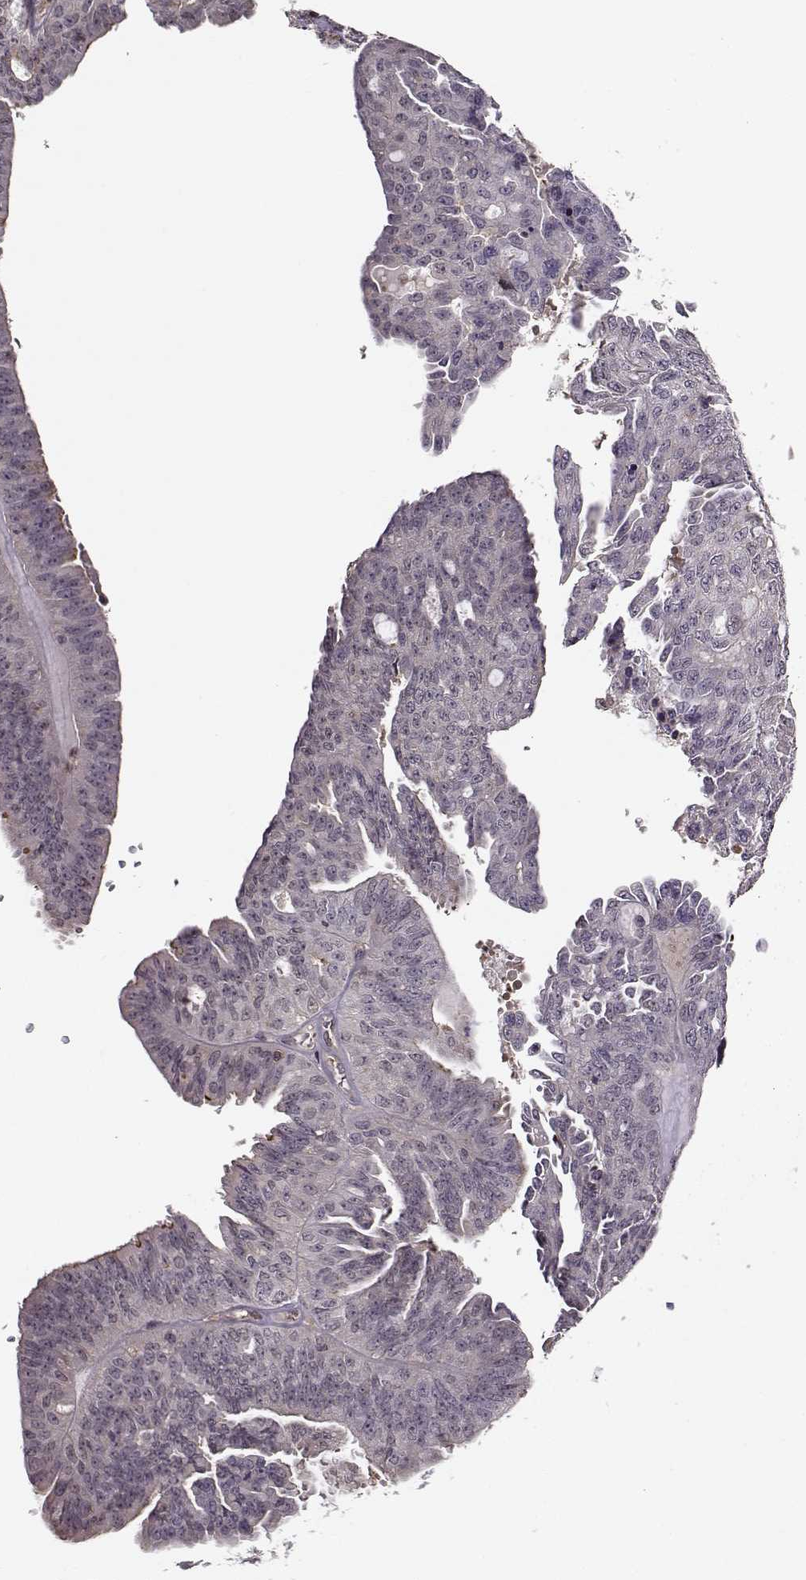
{"staining": {"intensity": "negative", "quantity": "none", "location": "none"}, "tissue": "ovarian cancer", "cell_type": "Tumor cells", "image_type": "cancer", "snomed": [{"axis": "morphology", "description": "Cystadenocarcinoma, serous, NOS"}, {"axis": "topography", "description": "Ovary"}], "caption": "Immunohistochemistry (IHC) histopathology image of human ovarian serous cystadenocarcinoma stained for a protein (brown), which displays no expression in tumor cells.", "gene": "MFSD1", "patient": {"sex": "female", "age": 71}}